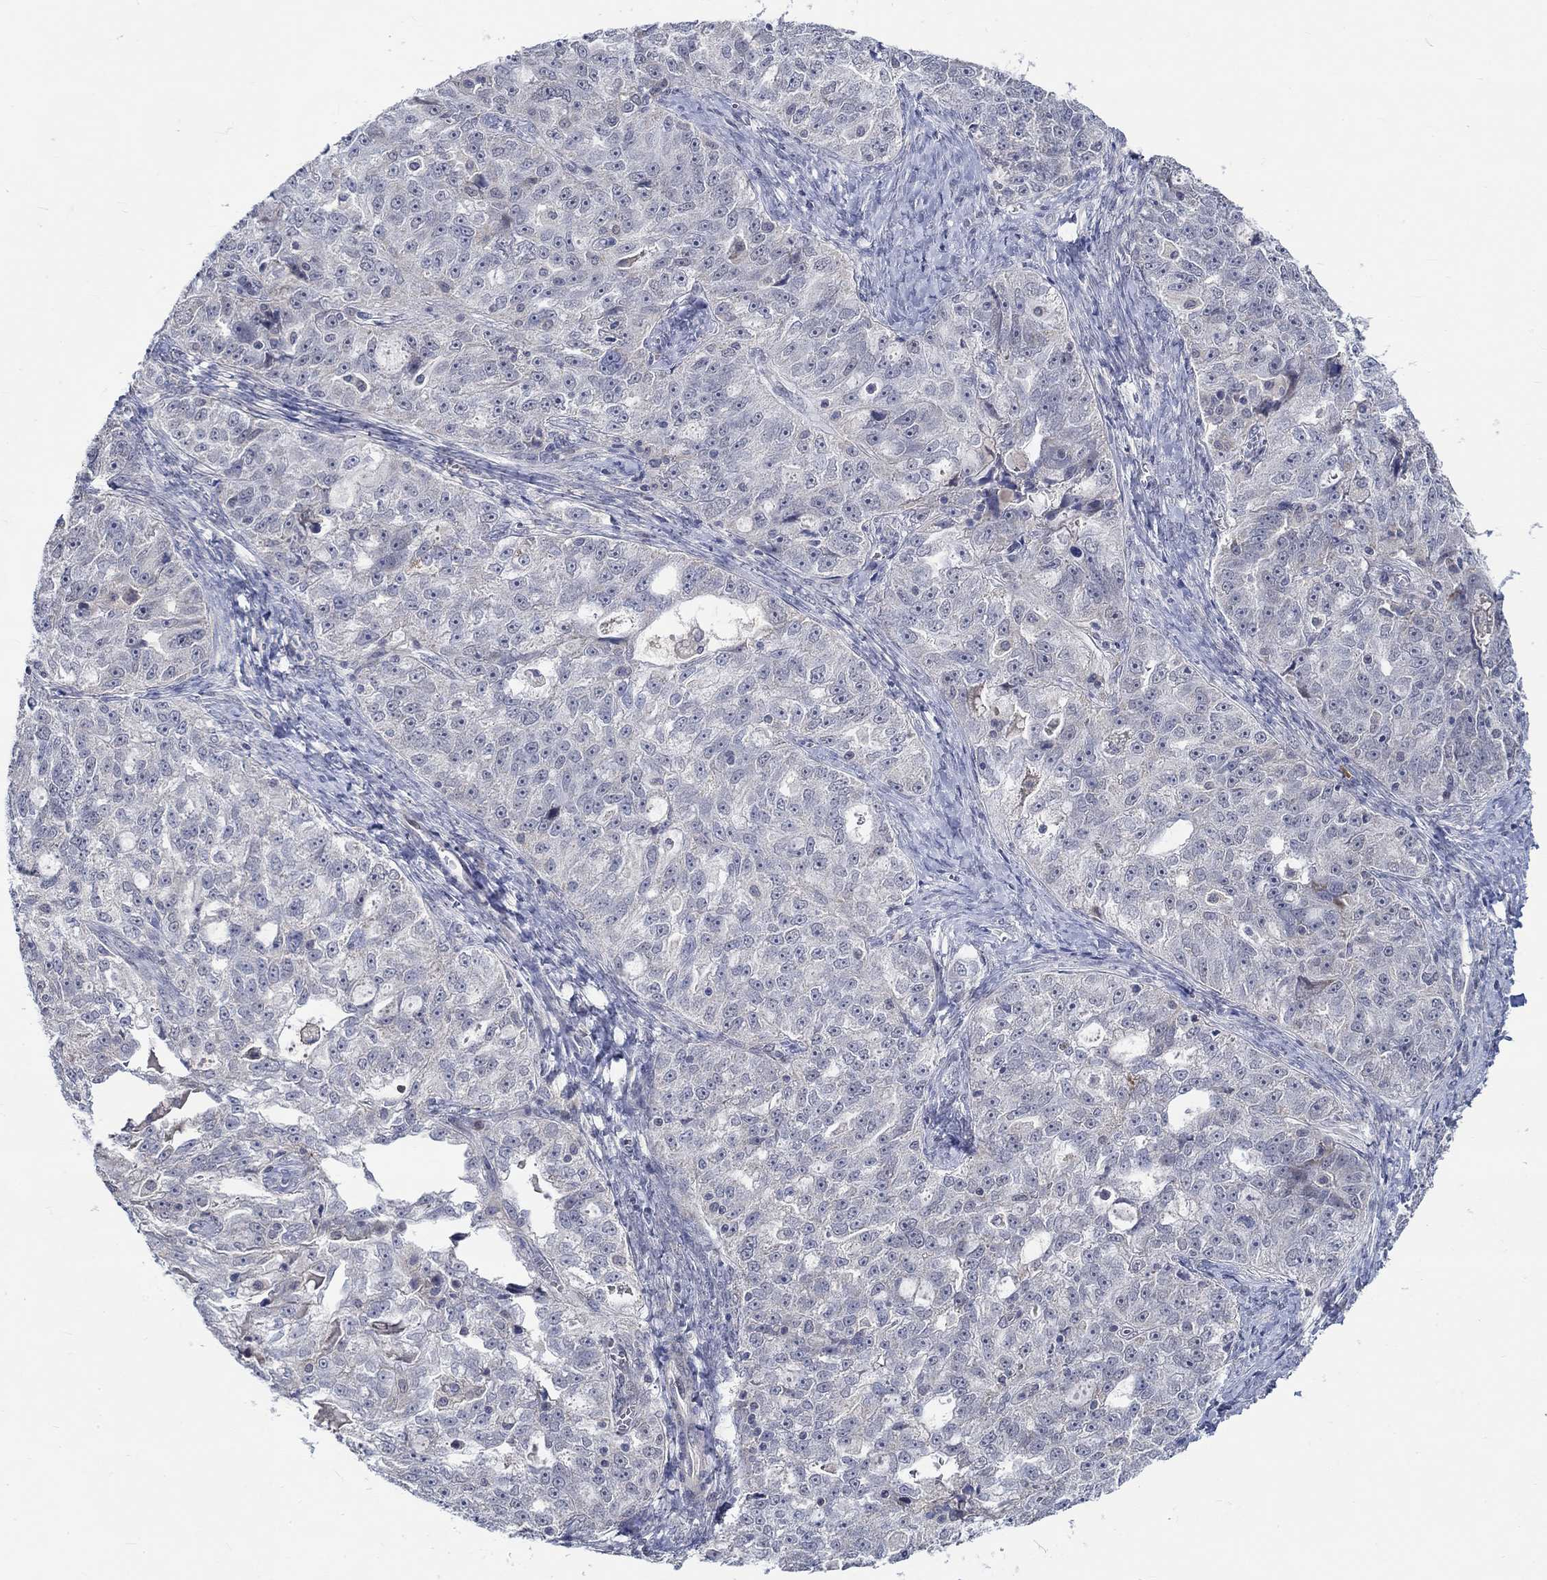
{"staining": {"intensity": "negative", "quantity": "none", "location": "none"}, "tissue": "ovarian cancer", "cell_type": "Tumor cells", "image_type": "cancer", "snomed": [{"axis": "morphology", "description": "Cystadenocarcinoma, serous, NOS"}, {"axis": "topography", "description": "Ovary"}], "caption": "A photomicrograph of human serous cystadenocarcinoma (ovarian) is negative for staining in tumor cells.", "gene": "WASF1", "patient": {"sex": "female", "age": 51}}